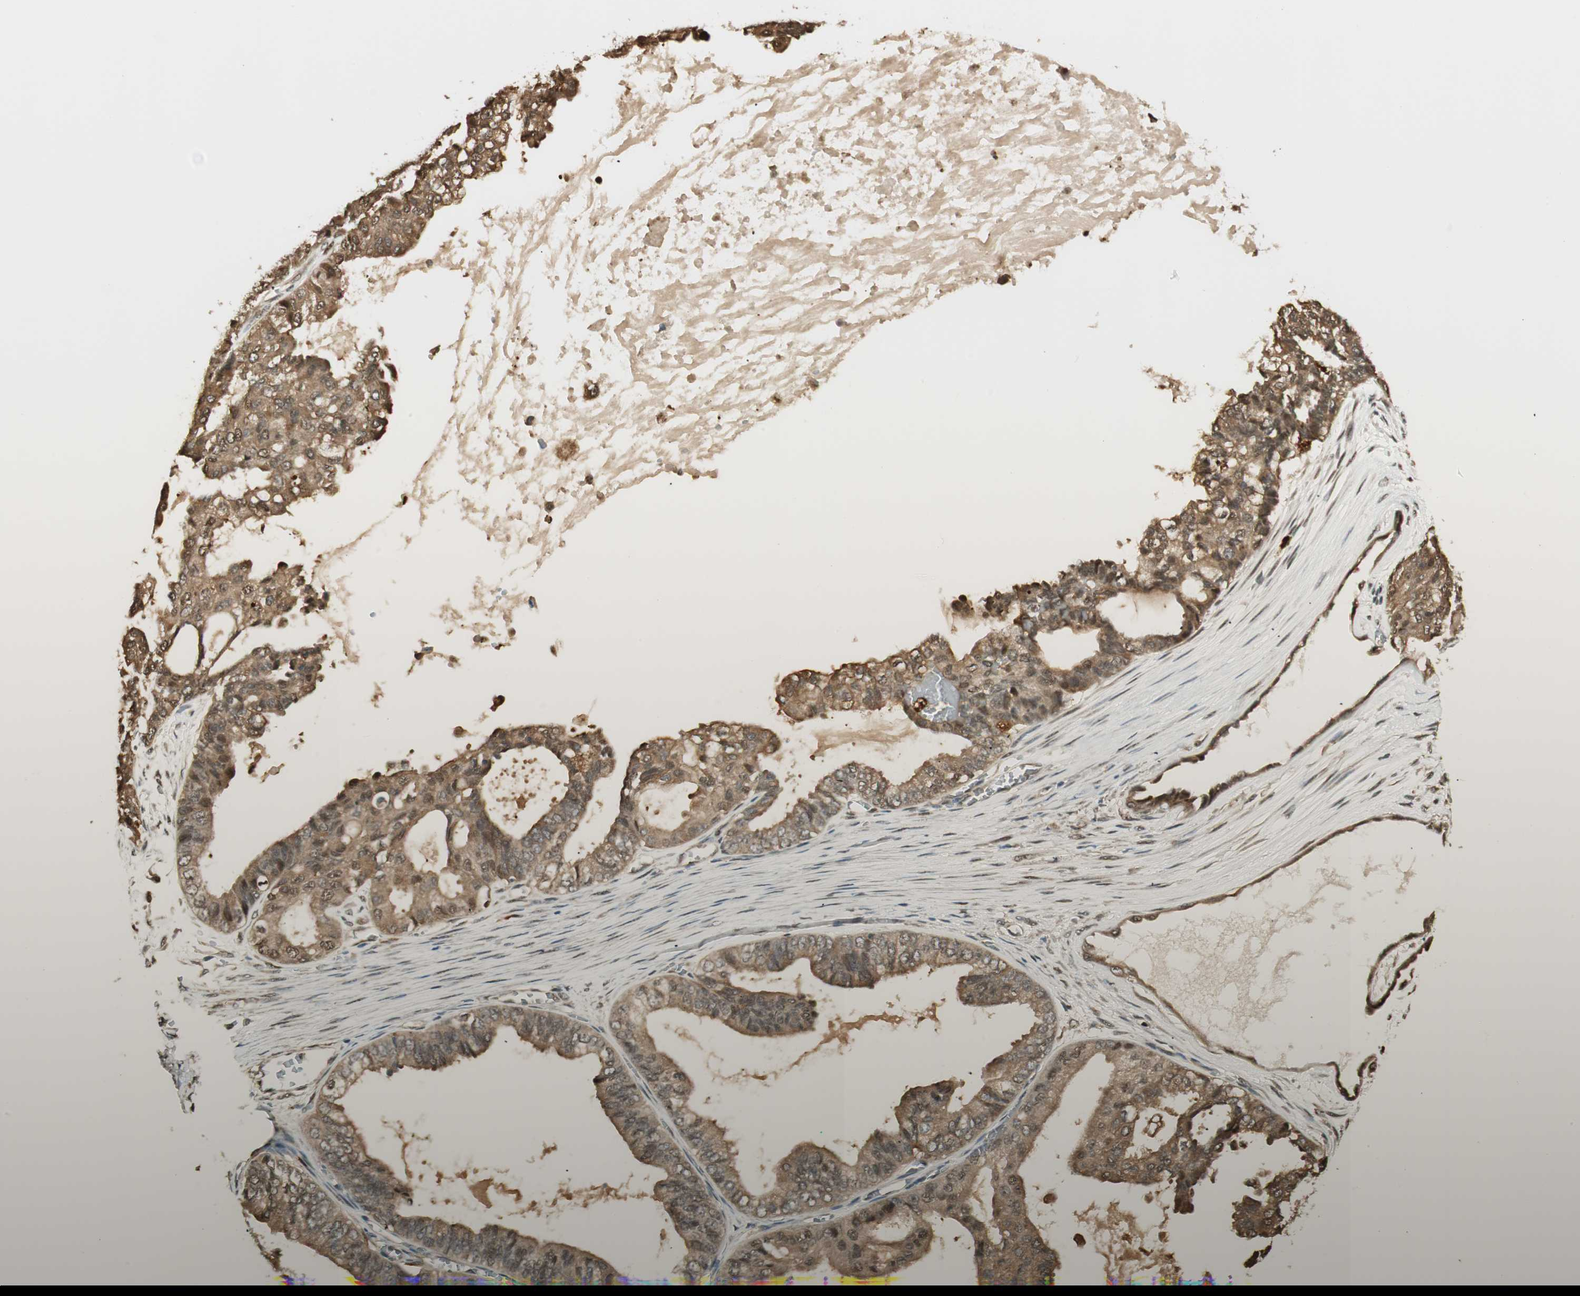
{"staining": {"intensity": "strong", "quantity": ">75%", "location": "cytoplasmic/membranous"}, "tissue": "ovarian cancer", "cell_type": "Tumor cells", "image_type": "cancer", "snomed": [{"axis": "morphology", "description": "Carcinoma, NOS"}, {"axis": "morphology", "description": "Carcinoma, endometroid"}, {"axis": "topography", "description": "Ovary"}], "caption": "This histopathology image reveals immunohistochemistry staining of ovarian carcinoma, with high strong cytoplasmic/membranous staining in approximately >75% of tumor cells.", "gene": "ZNF443", "patient": {"sex": "female", "age": 50}}